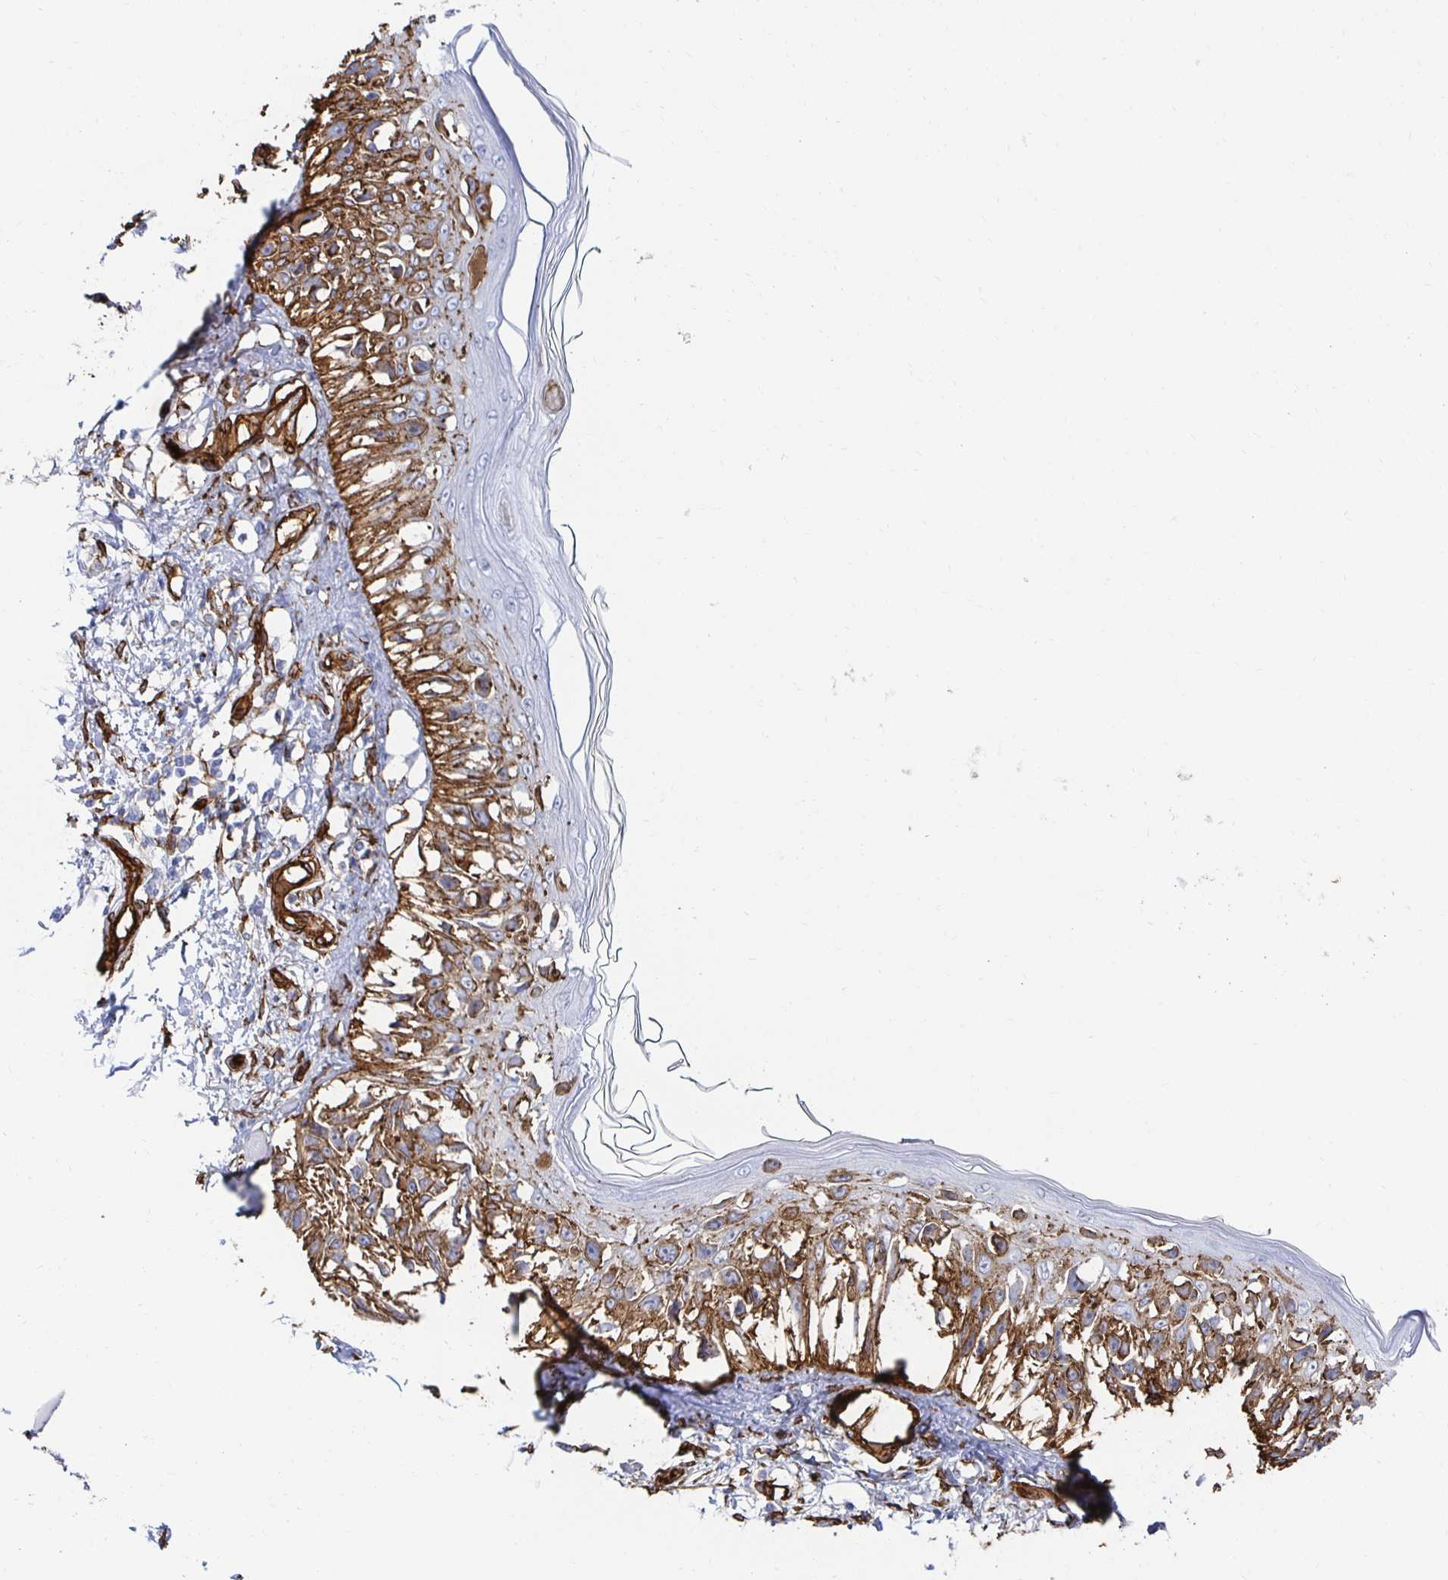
{"staining": {"intensity": "moderate", "quantity": ">75%", "location": "cytoplasmic/membranous"}, "tissue": "melanoma", "cell_type": "Tumor cells", "image_type": "cancer", "snomed": [{"axis": "morphology", "description": "Malignant melanoma, NOS"}, {"axis": "topography", "description": "Skin"}], "caption": "The photomicrograph exhibits staining of melanoma, revealing moderate cytoplasmic/membranous protein positivity (brown color) within tumor cells.", "gene": "VIPR2", "patient": {"sex": "male", "age": 73}}